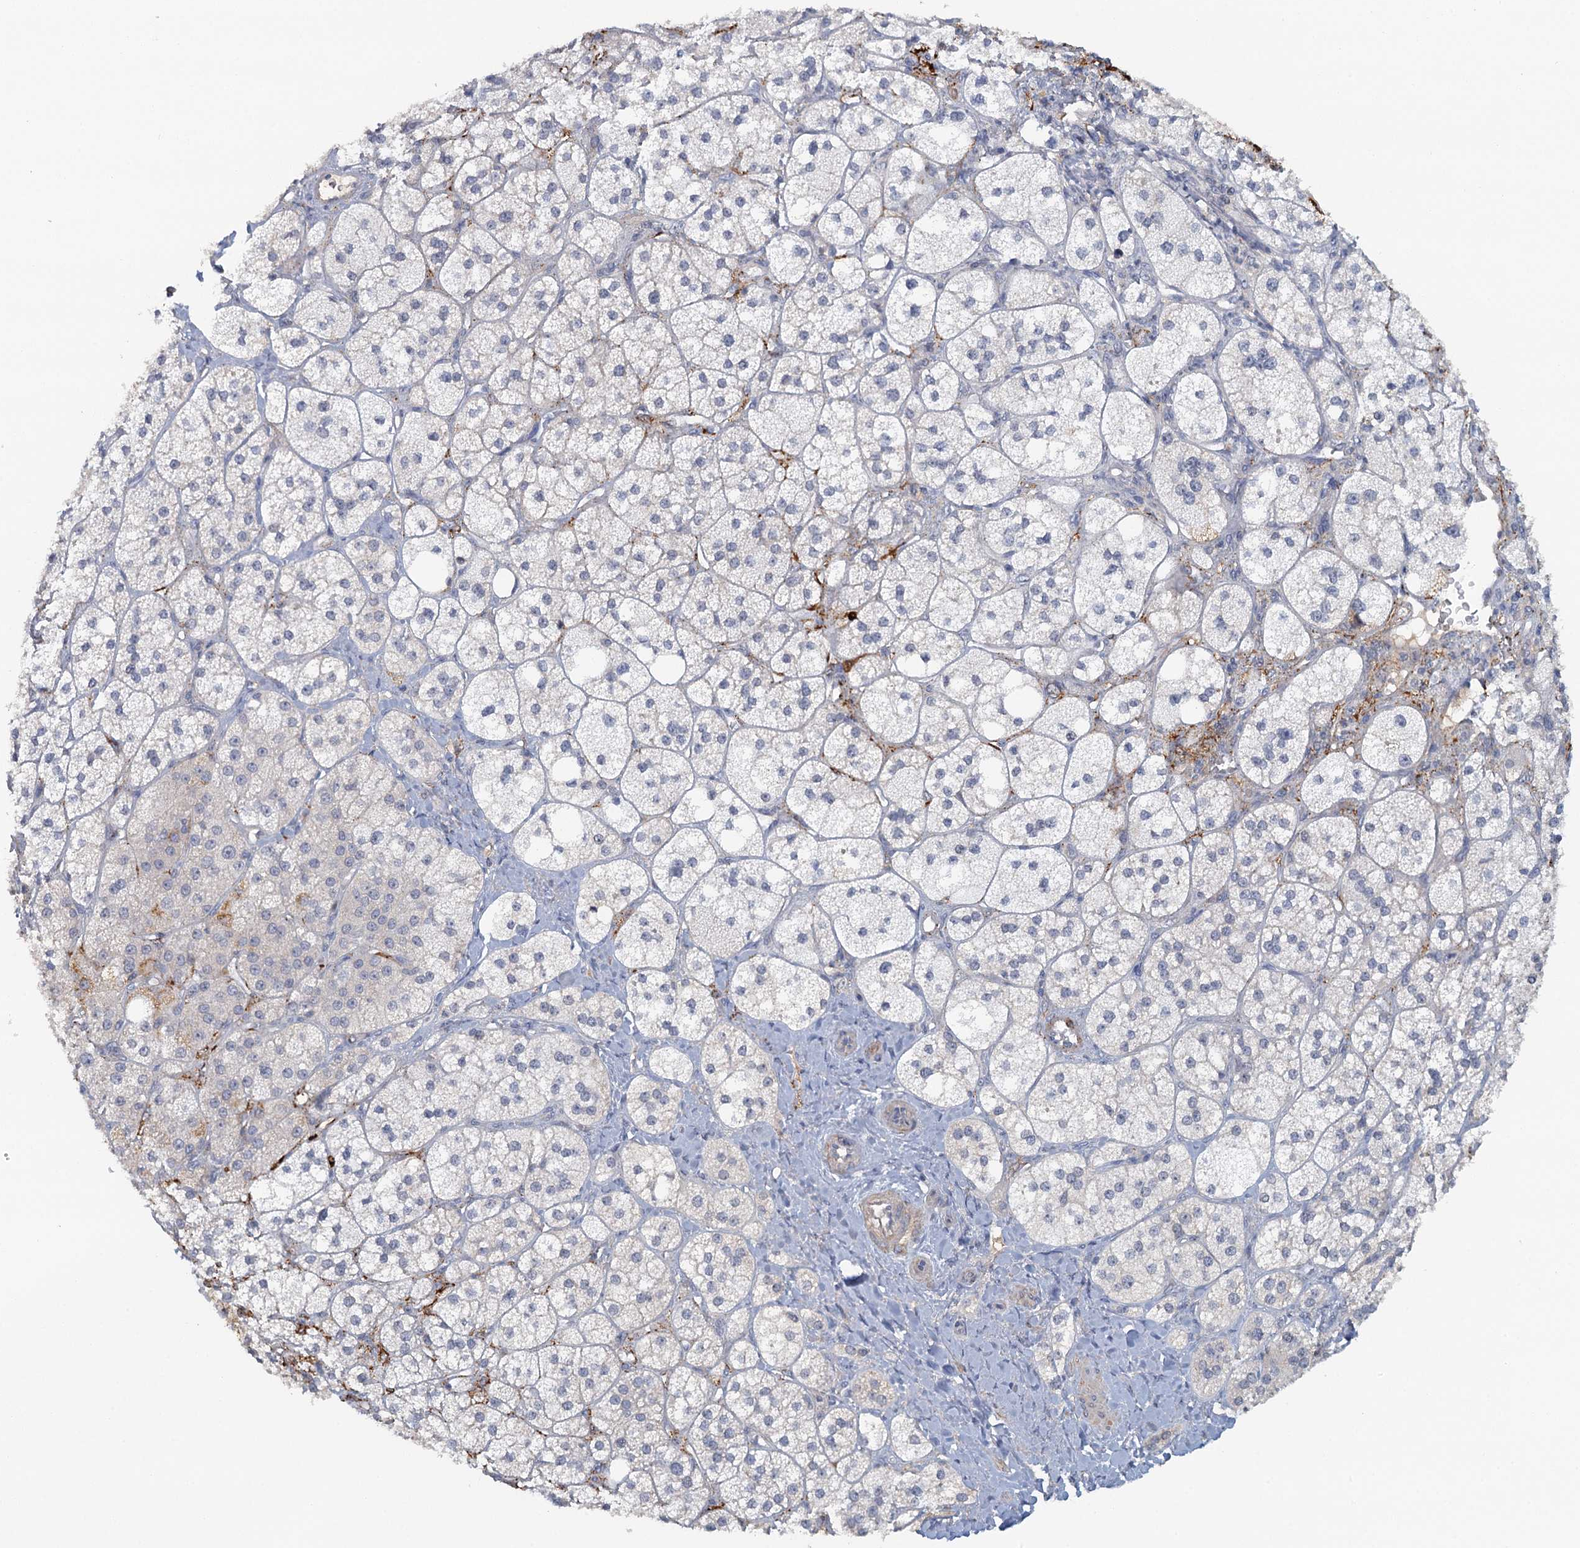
{"staining": {"intensity": "weak", "quantity": "25%-75%", "location": "cytoplasmic/membranous"}, "tissue": "adrenal gland", "cell_type": "Glandular cells", "image_type": "normal", "snomed": [{"axis": "morphology", "description": "Normal tissue, NOS"}, {"axis": "topography", "description": "Adrenal gland"}], "caption": "Unremarkable adrenal gland was stained to show a protein in brown. There is low levels of weak cytoplasmic/membranous staining in about 25%-75% of glandular cells.", "gene": "GPATCH11", "patient": {"sex": "male", "age": 61}}